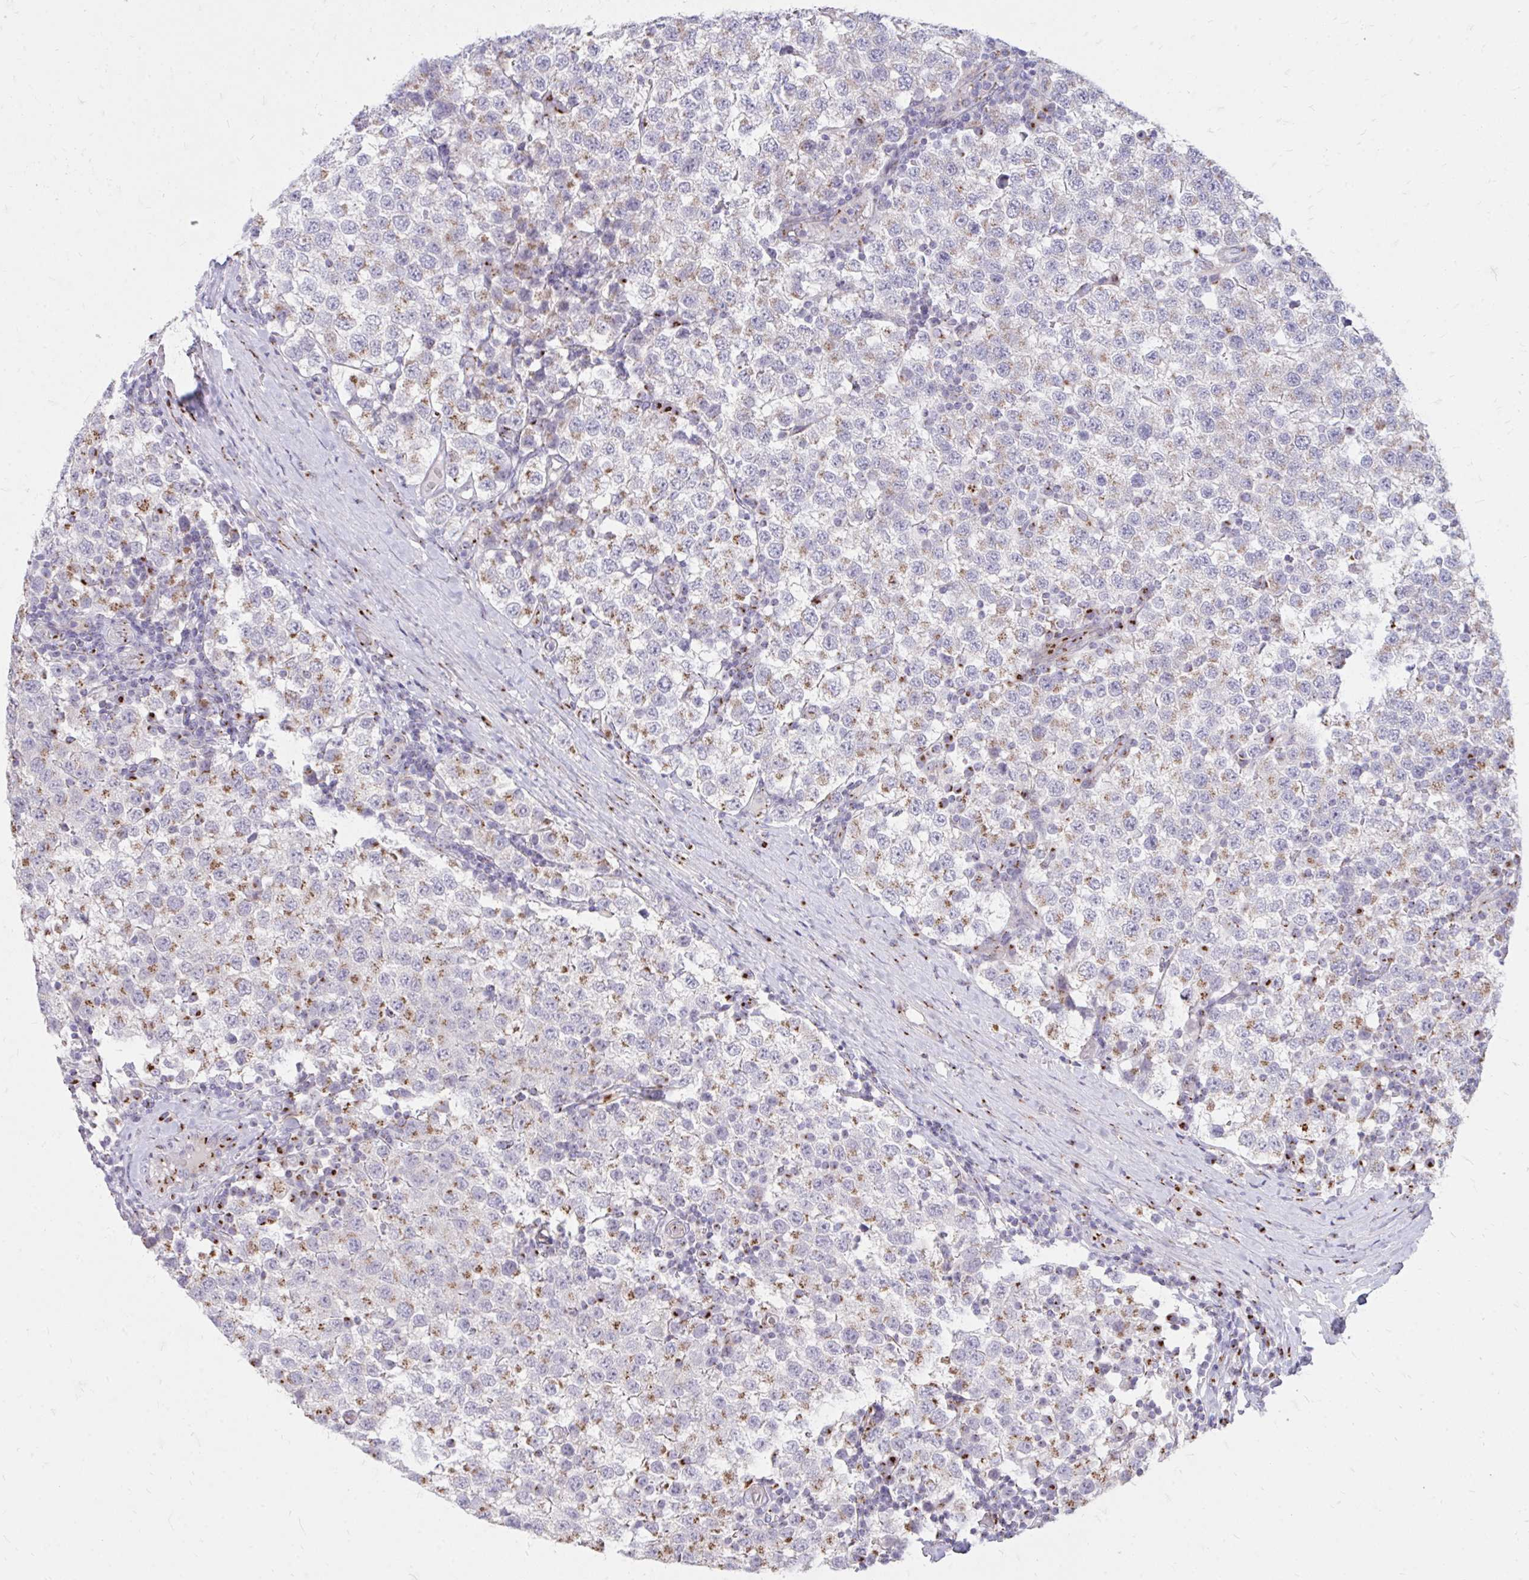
{"staining": {"intensity": "moderate", "quantity": "25%-75%", "location": "cytoplasmic/membranous"}, "tissue": "testis cancer", "cell_type": "Tumor cells", "image_type": "cancer", "snomed": [{"axis": "morphology", "description": "Seminoma, NOS"}, {"axis": "topography", "description": "Testis"}], "caption": "A micrograph of human testis cancer (seminoma) stained for a protein displays moderate cytoplasmic/membranous brown staining in tumor cells. The staining was performed using DAB, with brown indicating positive protein expression. Nuclei are stained blue with hematoxylin.", "gene": "RAB6B", "patient": {"sex": "male", "age": 34}}